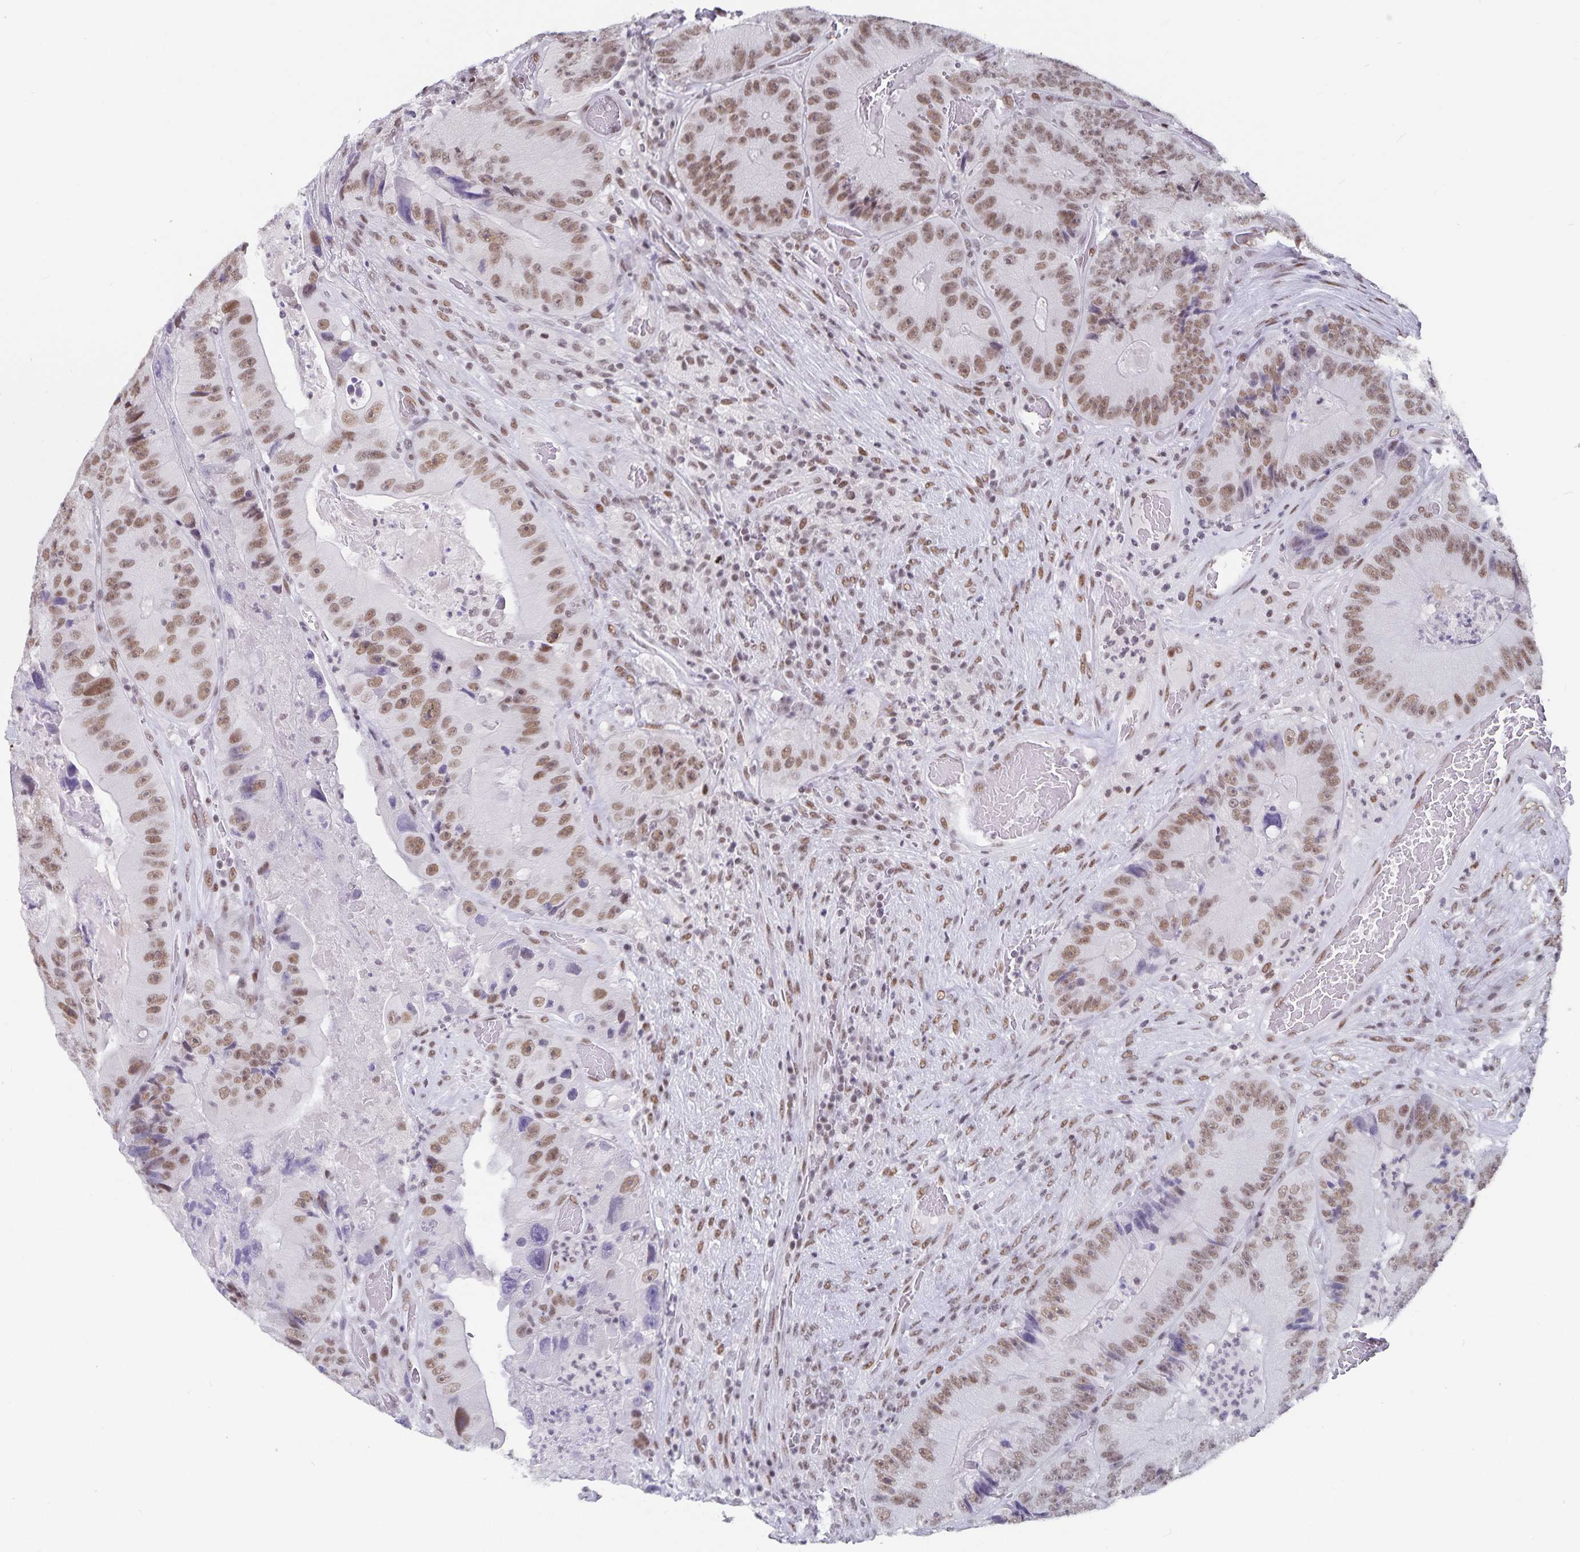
{"staining": {"intensity": "moderate", "quantity": ">75%", "location": "nuclear"}, "tissue": "colorectal cancer", "cell_type": "Tumor cells", "image_type": "cancer", "snomed": [{"axis": "morphology", "description": "Adenocarcinoma, NOS"}, {"axis": "topography", "description": "Colon"}], "caption": "Colorectal cancer stained for a protein (brown) demonstrates moderate nuclear positive expression in about >75% of tumor cells.", "gene": "PBX2", "patient": {"sex": "female", "age": 86}}